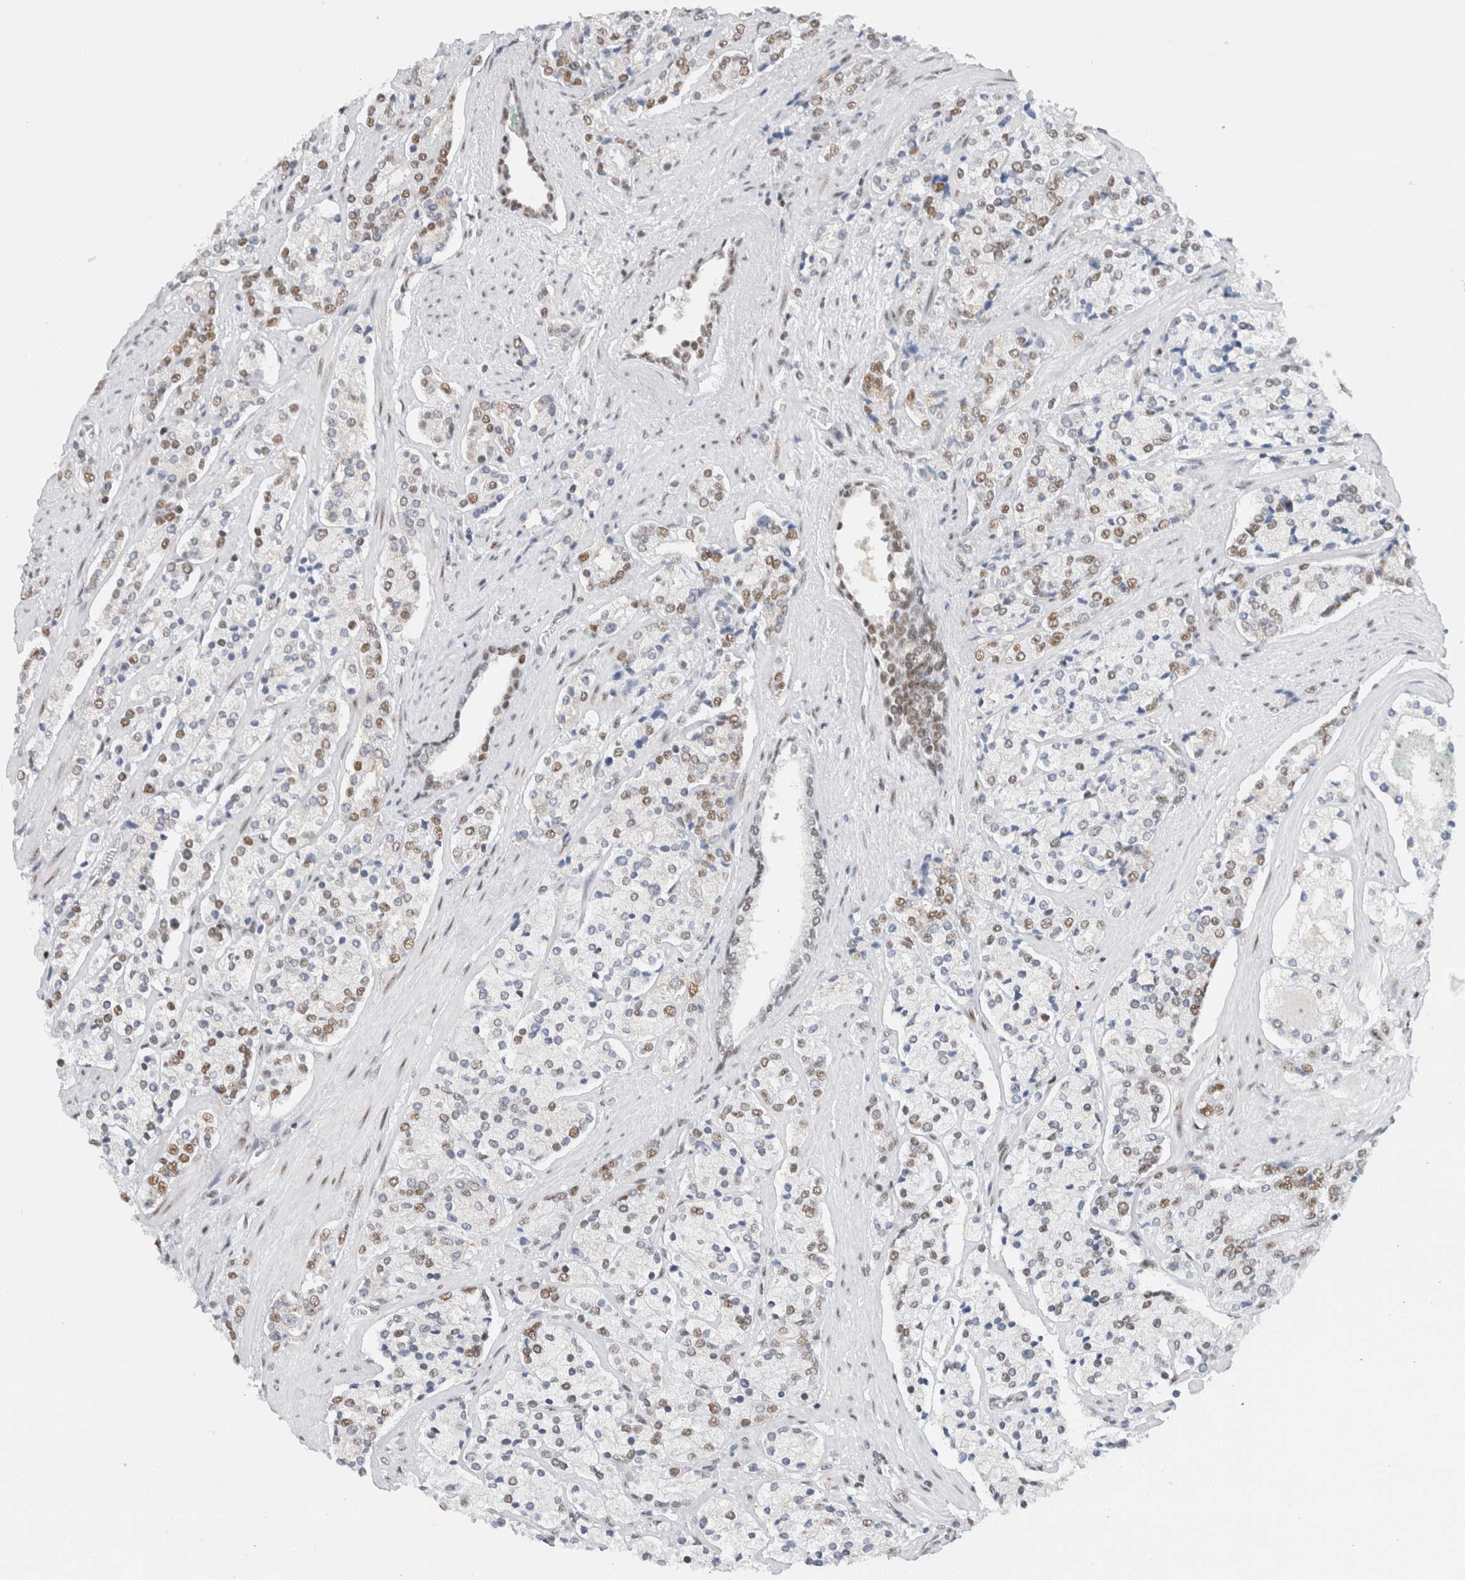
{"staining": {"intensity": "moderate", "quantity": "25%-75%", "location": "nuclear"}, "tissue": "prostate cancer", "cell_type": "Tumor cells", "image_type": "cancer", "snomed": [{"axis": "morphology", "description": "Adenocarcinoma, High grade"}, {"axis": "topography", "description": "Prostate"}], "caption": "This micrograph reveals immunohistochemistry (IHC) staining of prostate cancer, with medium moderate nuclear expression in approximately 25%-75% of tumor cells.", "gene": "COPS7A", "patient": {"sex": "male", "age": 71}}